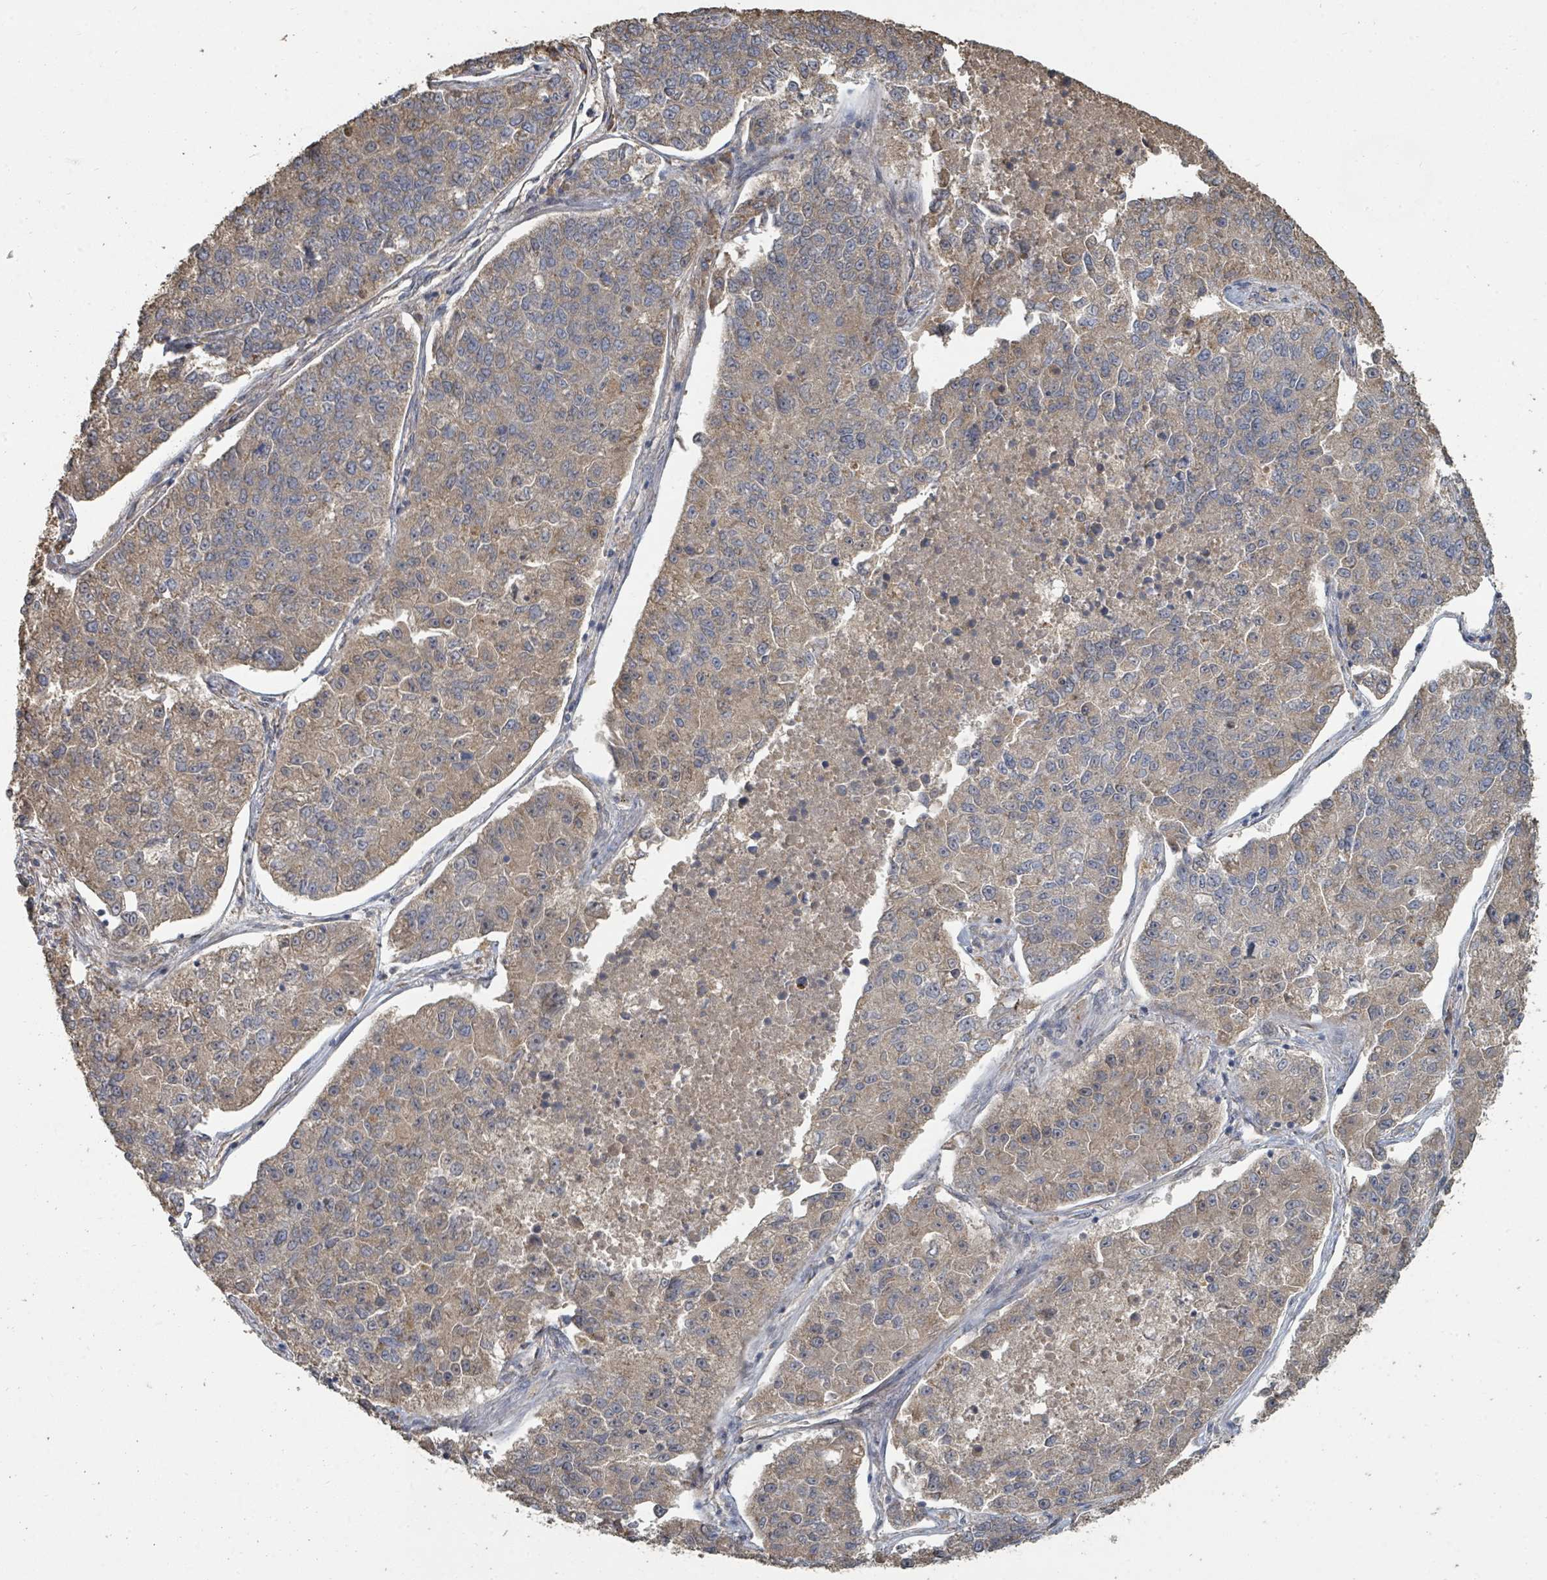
{"staining": {"intensity": "moderate", "quantity": "<25%", "location": "cytoplasmic/membranous"}, "tissue": "lung cancer", "cell_type": "Tumor cells", "image_type": "cancer", "snomed": [{"axis": "morphology", "description": "Adenocarcinoma, NOS"}, {"axis": "topography", "description": "Lung"}], "caption": "Immunohistochemical staining of human adenocarcinoma (lung) displays low levels of moderate cytoplasmic/membranous positivity in about <25% of tumor cells. (DAB IHC with brightfield microscopy, high magnification).", "gene": "WDFY1", "patient": {"sex": "male", "age": 49}}